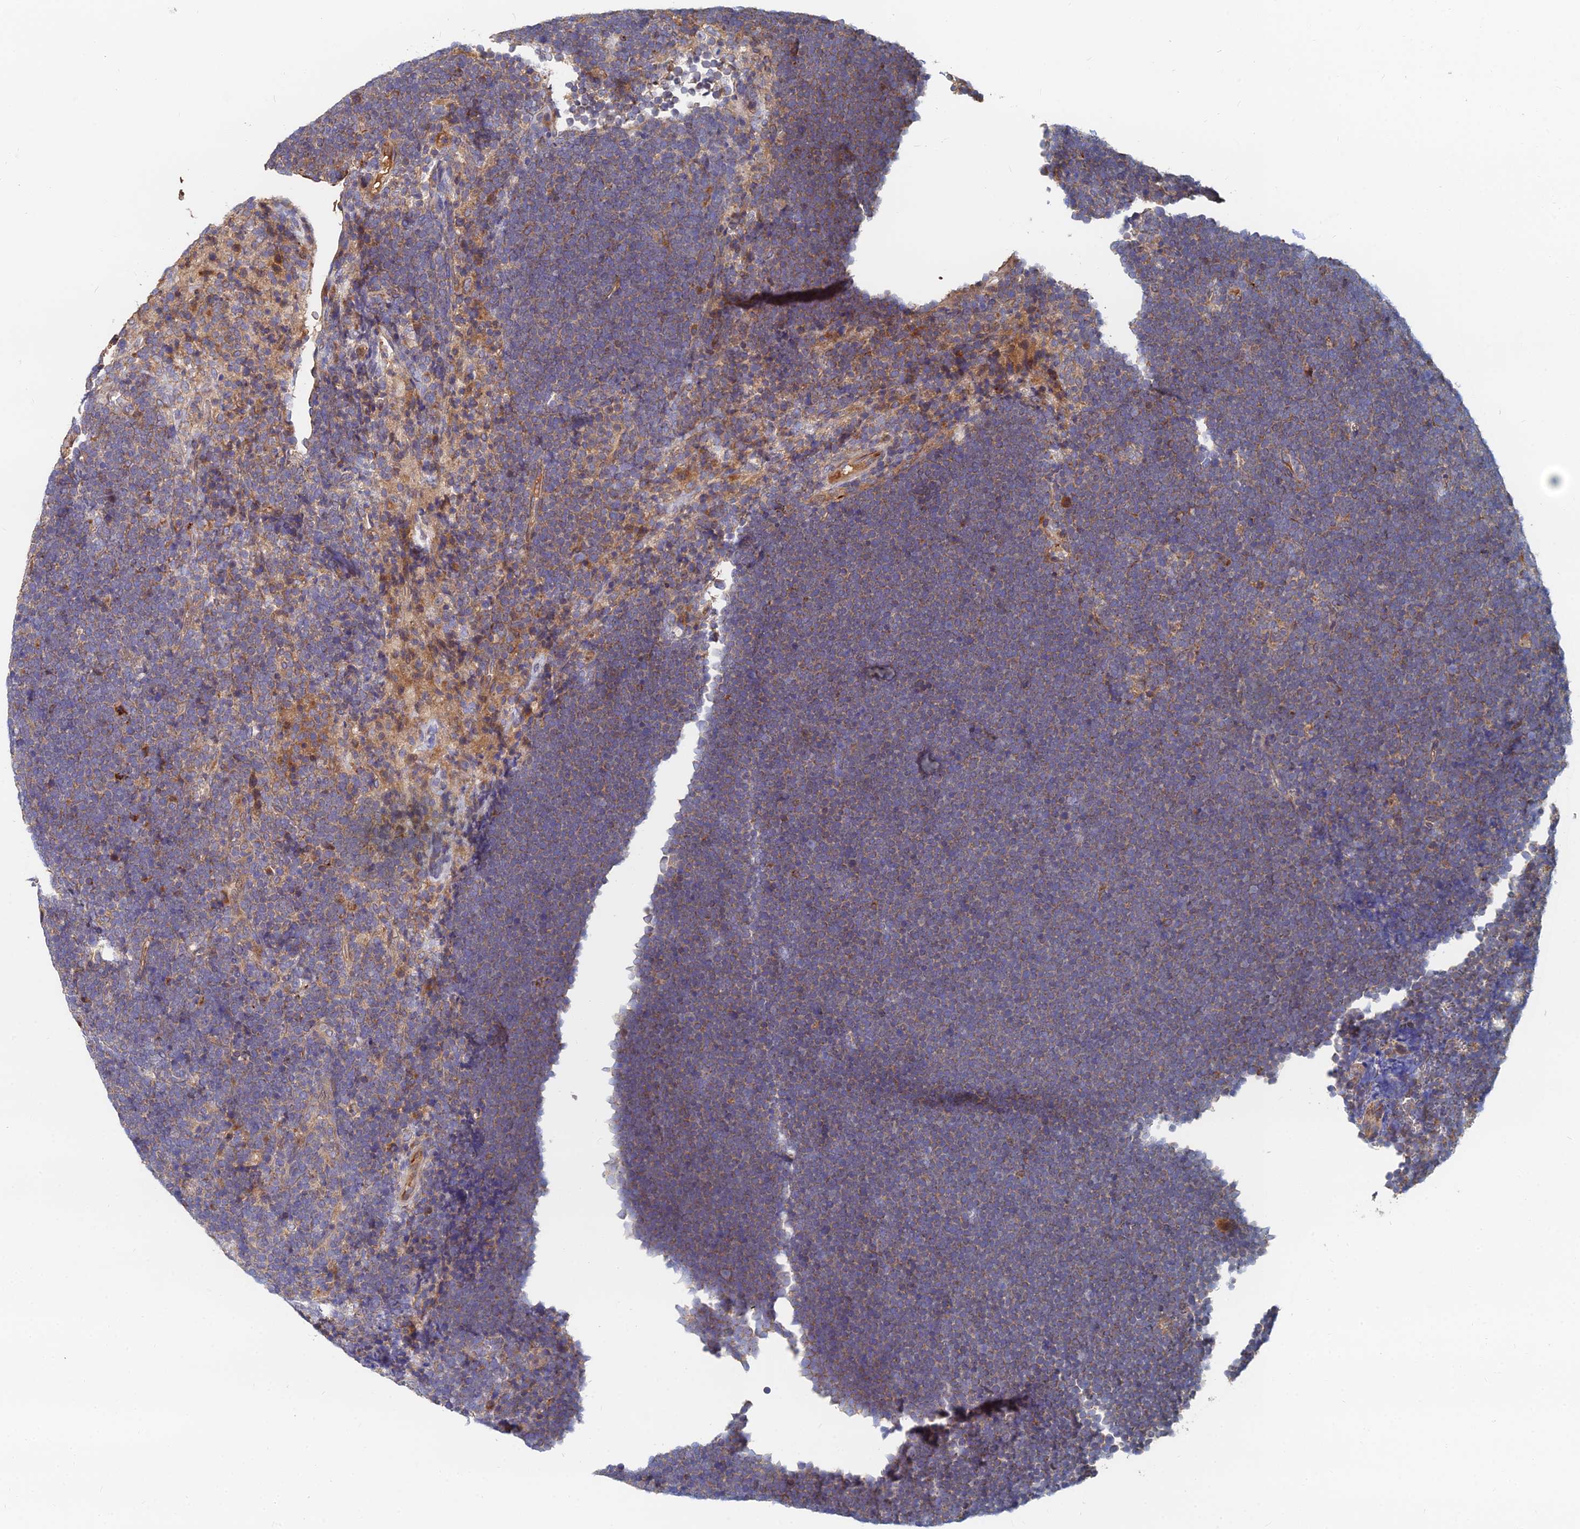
{"staining": {"intensity": "weak", "quantity": ">75%", "location": "cytoplasmic/membranous"}, "tissue": "lymphoma", "cell_type": "Tumor cells", "image_type": "cancer", "snomed": [{"axis": "morphology", "description": "Malignant lymphoma, non-Hodgkin's type, High grade"}, {"axis": "topography", "description": "Lymph node"}], "caption": "A brown stain shows weak cytoplasmic/membranous positivity of a protein in human lymphoma tumor cells. (Brightfield microscopy of DAB IHC at high magnification).", "gene": "CCZ1", "patient": {"sex": "male", "age": 13}}